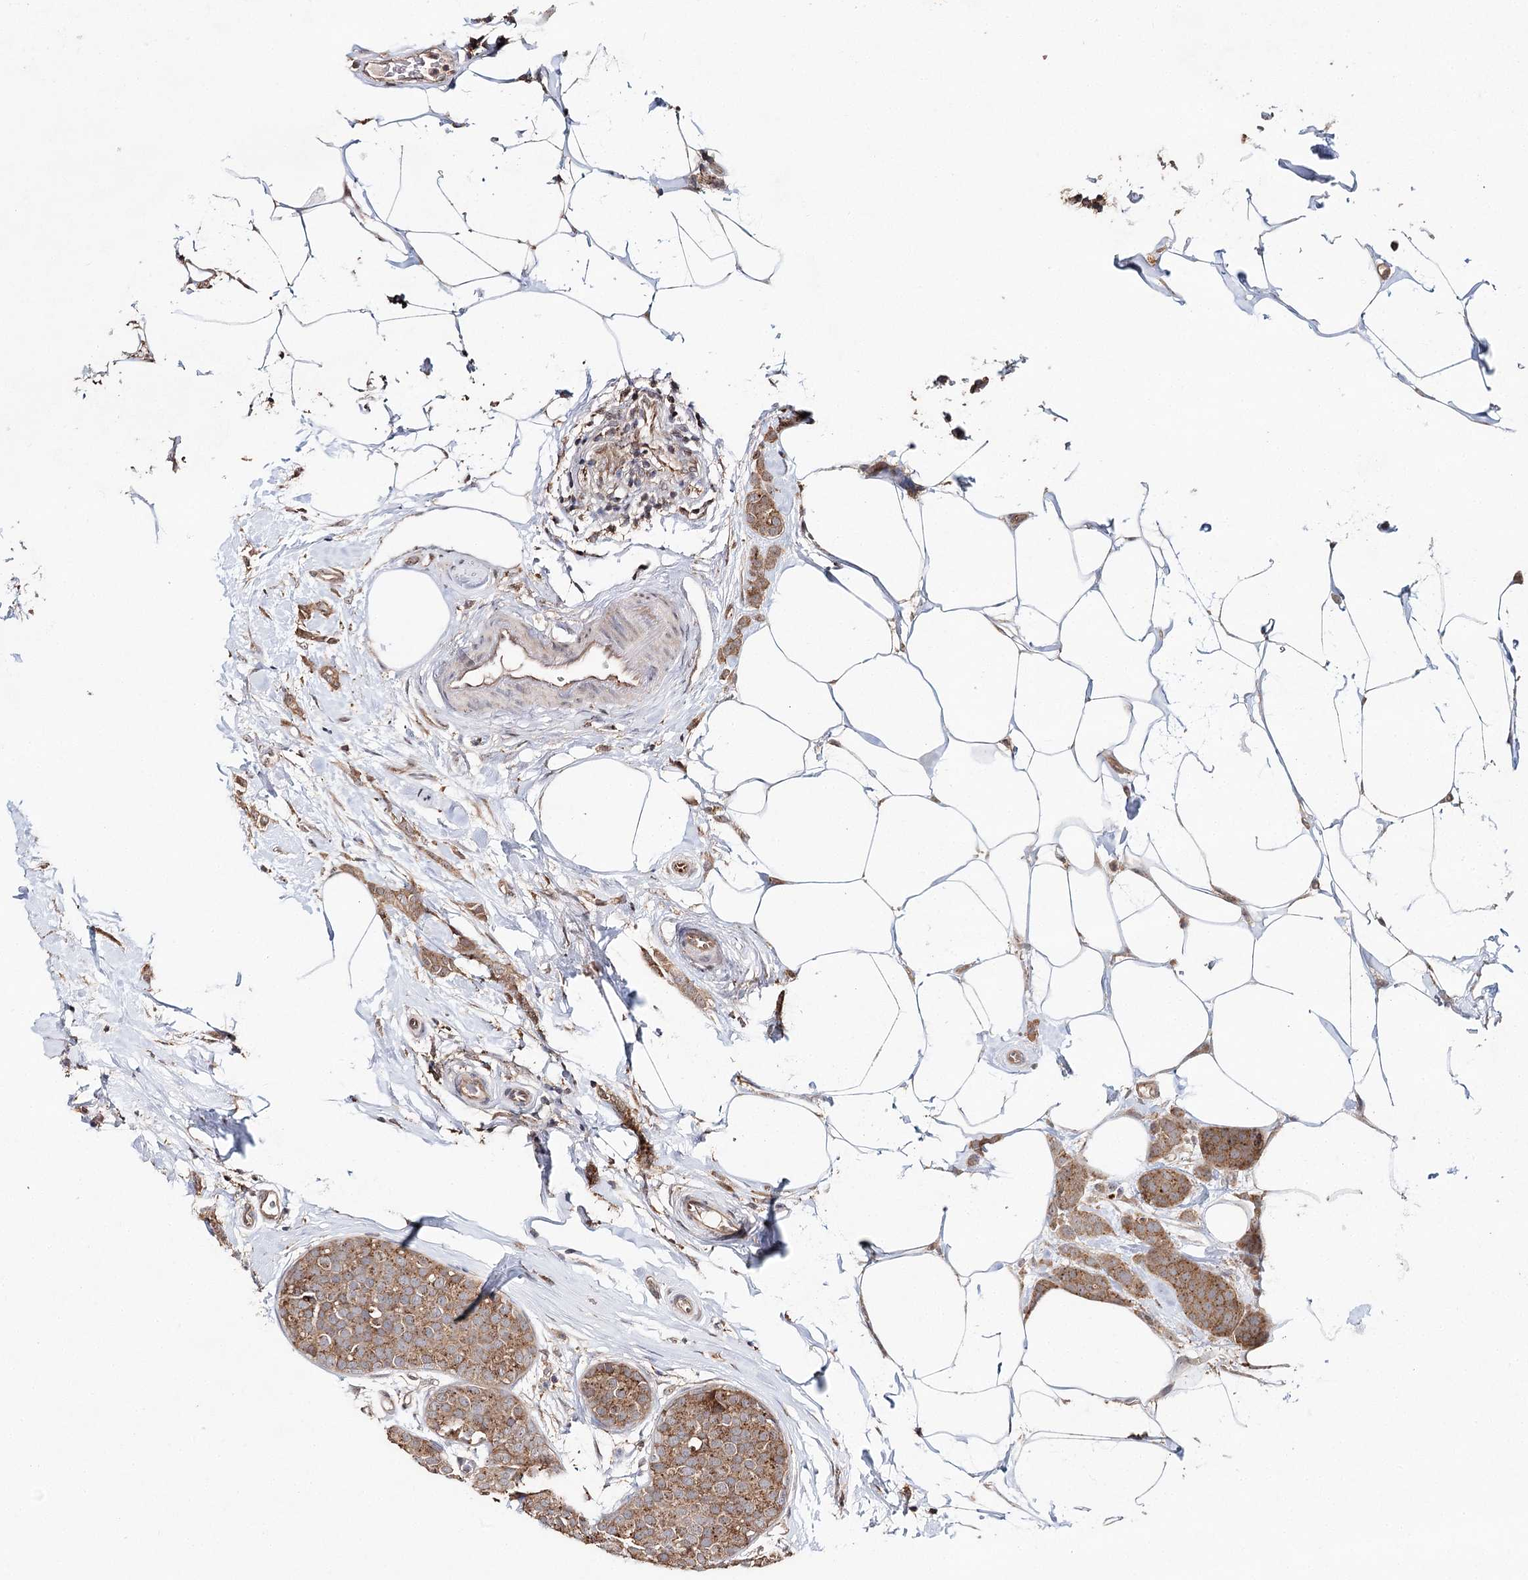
{"staining": {"intensity": "moderate", "quantity": ">75%", "location": "cytoplasmic/membranous"}, "tissue": "breast cancer", "cell_type": "Tumor cells", "image_type": "cancer", "snomed": [{"axis": "morphology", "description": "Lobular carcinoma, in situ"}, {"axis": "morphology", "description": "Lobular carcinoma"}, {"axis": "topography", "description": "Breast"}], "caption": "Brown immunohistochemical staining in human breast cancer (lobular carcinoma) reveals moderate cytoplasmic/membranous expression in about >75% of tumor cells.", "gene": "DMXL1", "patient": {"sex": "female", "age": 41}}